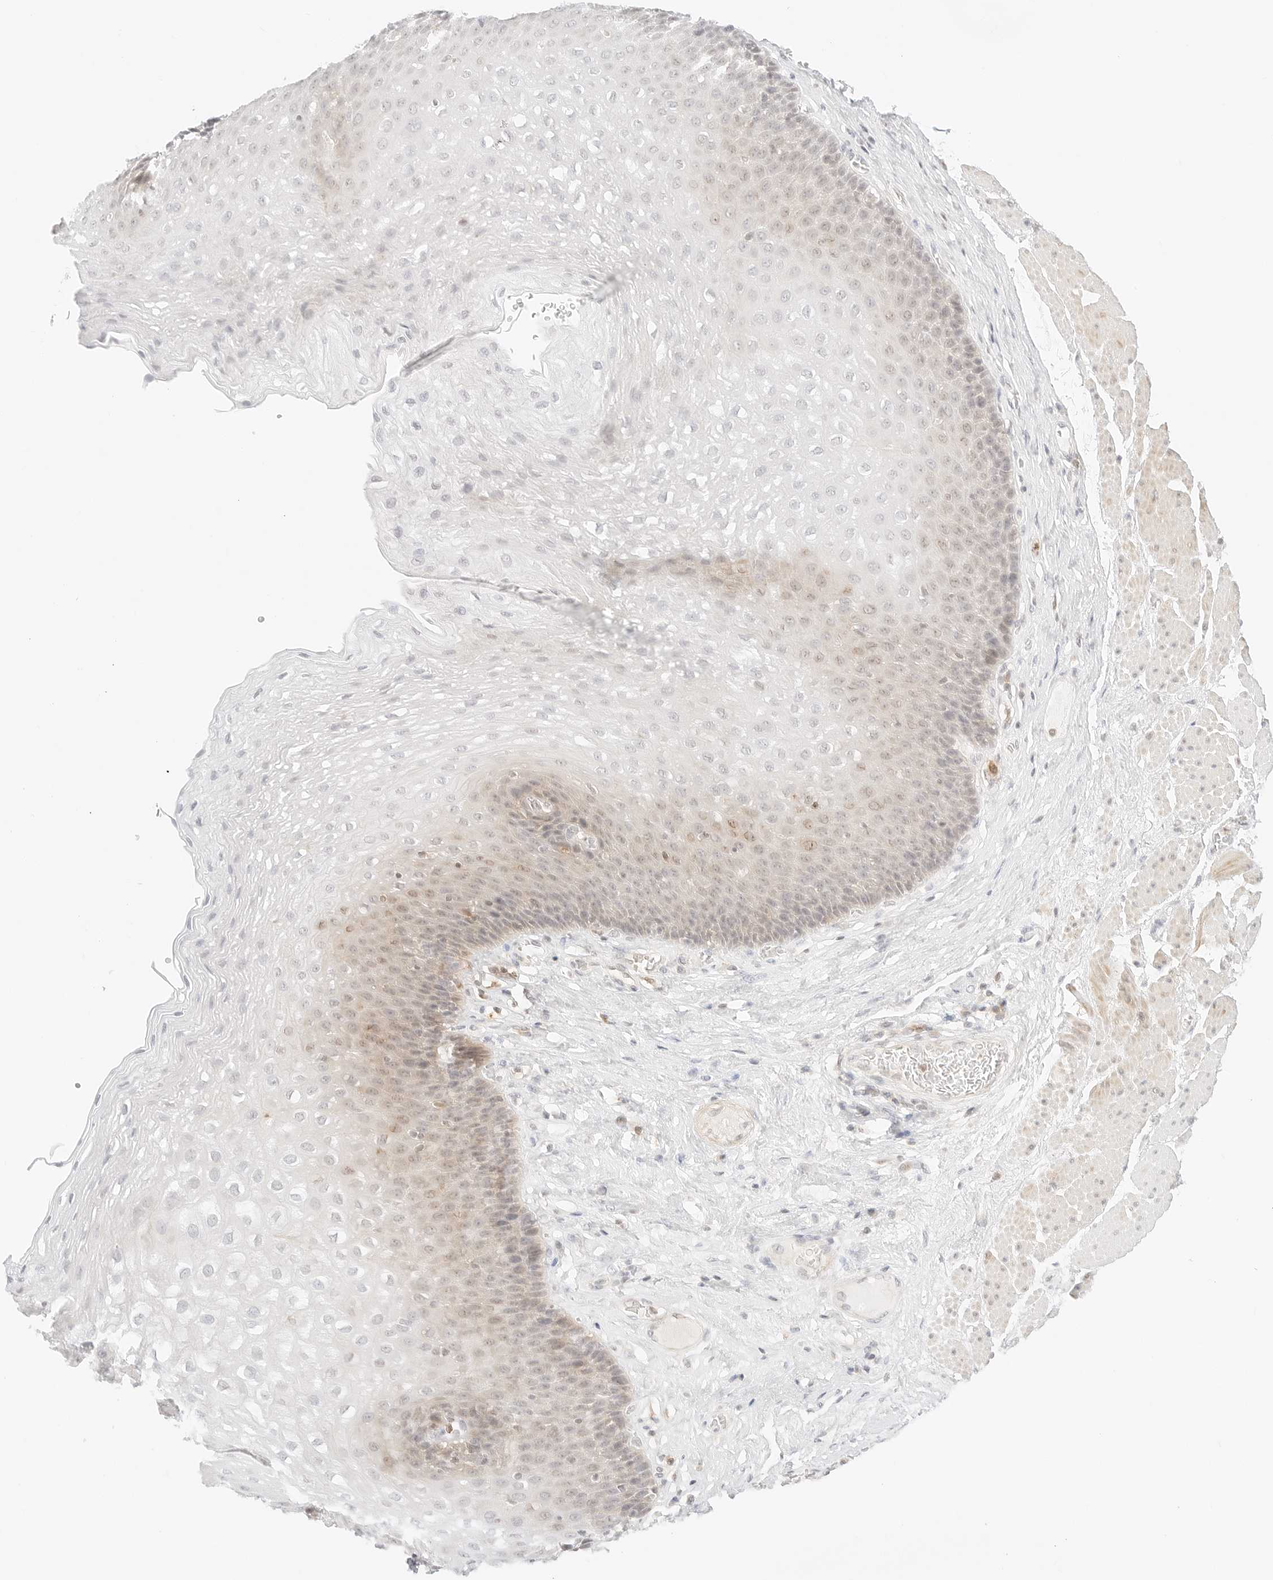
{"staining": {"intensity": "weak", "quantity": "25%-75%", "location": "cytoplasmic/membranous,nuclear"}, "tissue": "esophagus", "cell_type": "Squamous epithelial cells", "image_type": "normal", "snomed": [{"axis": "morphology", "description": "Normal tissue, NOS"}, {"axis": "topography", "description": "Esophagus"}], "caption": "An immunohistochemistry image of benign tissue is shown. Protein staining in brown shows weak cytoplasmic/membranous,nuclear positivity in esophagus within squamous epithelial cells. The staining was performed using DAB (3,3'-diaminobenzidine), with brown indicating positive protein expression. Nuclei are stained blue with hematoxylin.", "gene": "GNAS", "patient": {"sex": "female", "age": 66}}